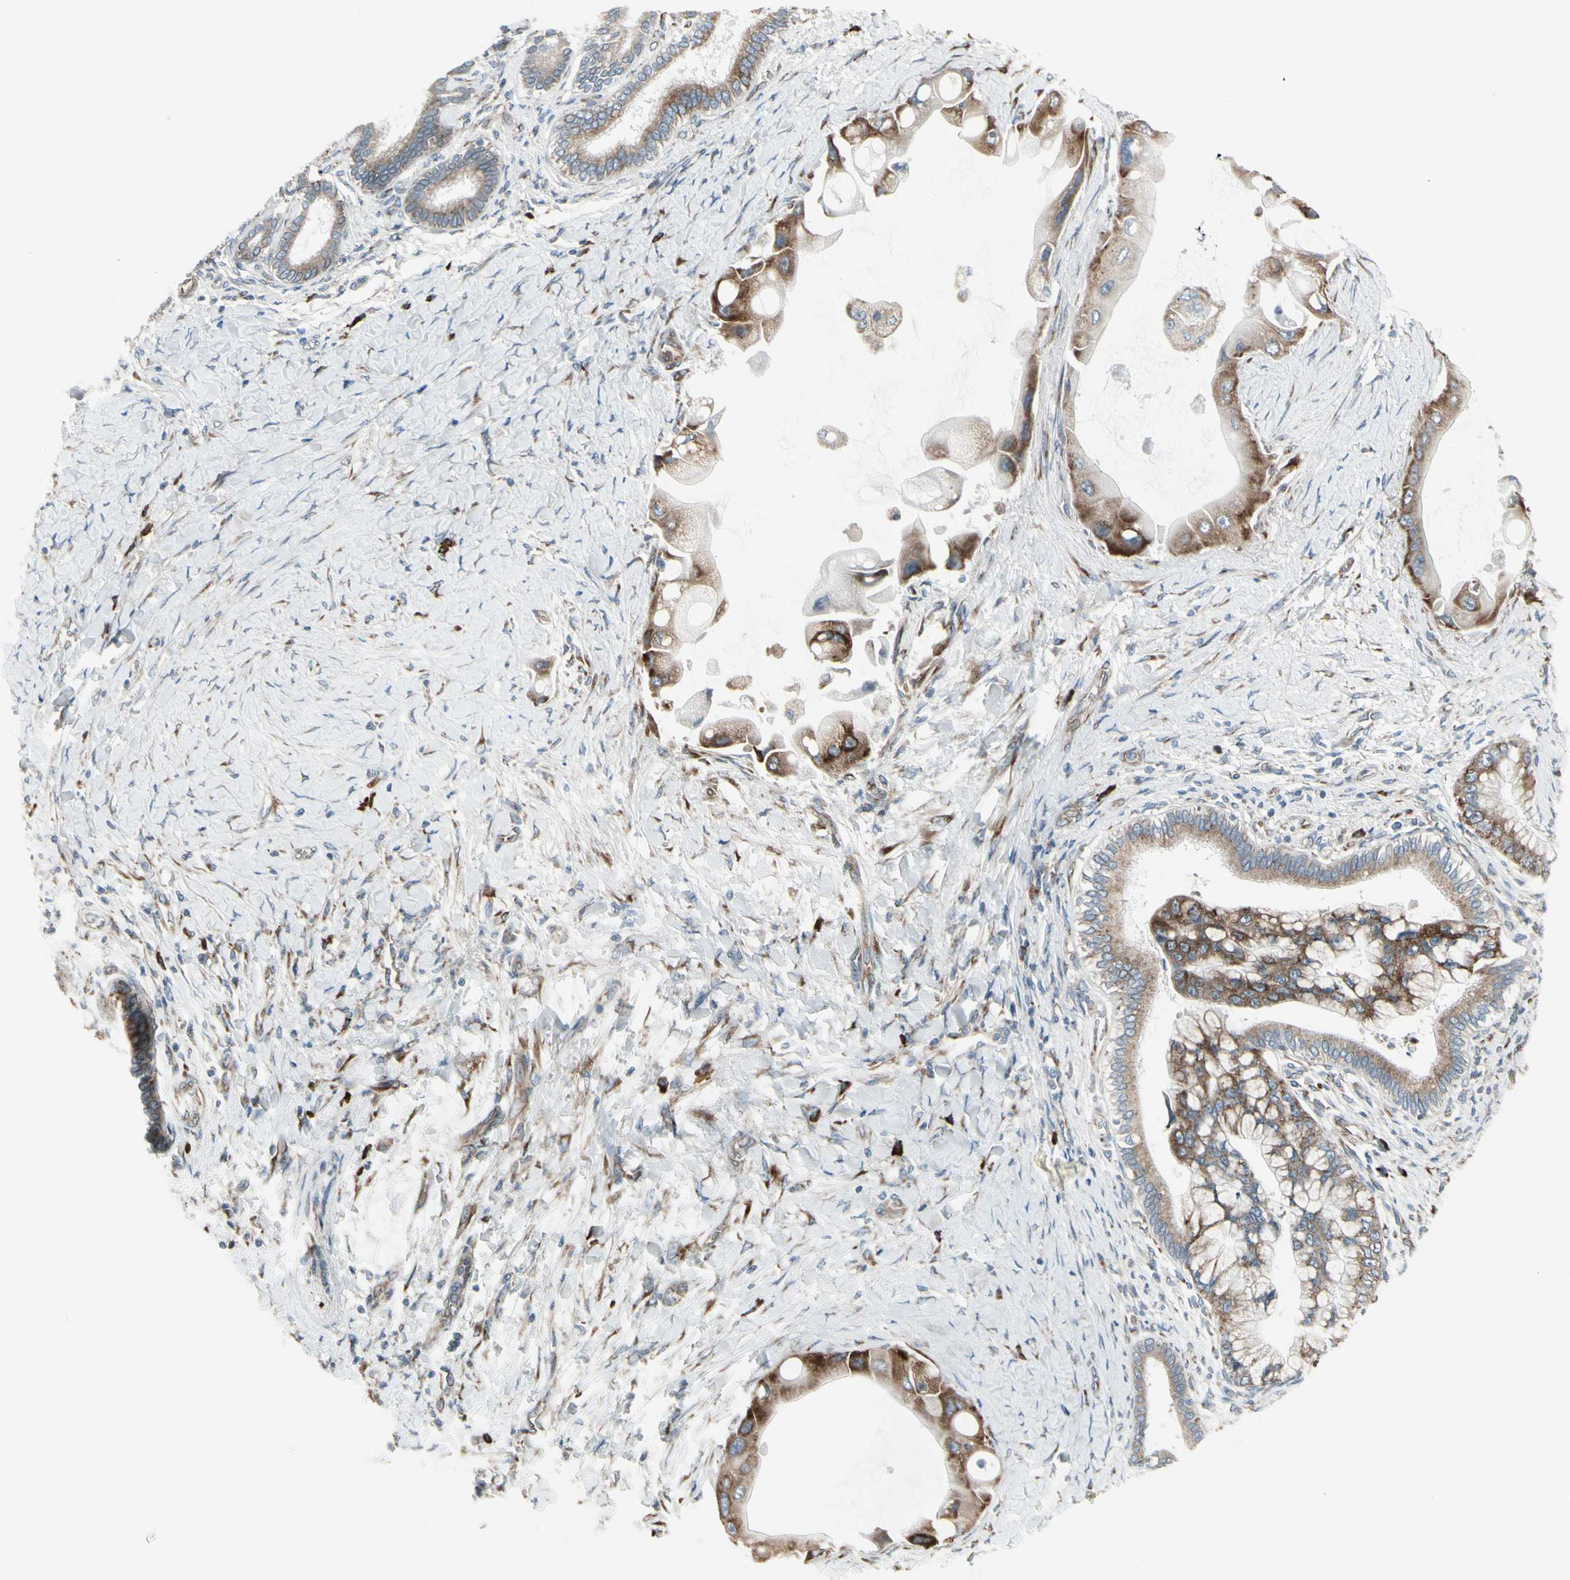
{"staining": {"intensity": "moderate", "quantity": "25%-75%", "location": "cytoplasmic/membranous"}, "tissue": "liver cancer", "cell_type": "Tumor cells", "image_type": "cancer", "snomed": [{"axis": "morphology", "description": "Normal tissue, NOS"}, {"axis": "morphology", "description": "Cholangiocarcinoma"}, {"axis": "topography", "description": "Liver"}, {"axis": "topography", "description": "Peripheral nerve tissue"}], "caption": "An immunohistochemistry histopathology image of neoplastic tissue is shown. Protein staining in brown shows moderate cytoplasmic/membranous positivity in liver cholangiocarcinoma within tumor cells.", "gene": "FNDC3A", "patient": {"sex": "male", "age": 50}}